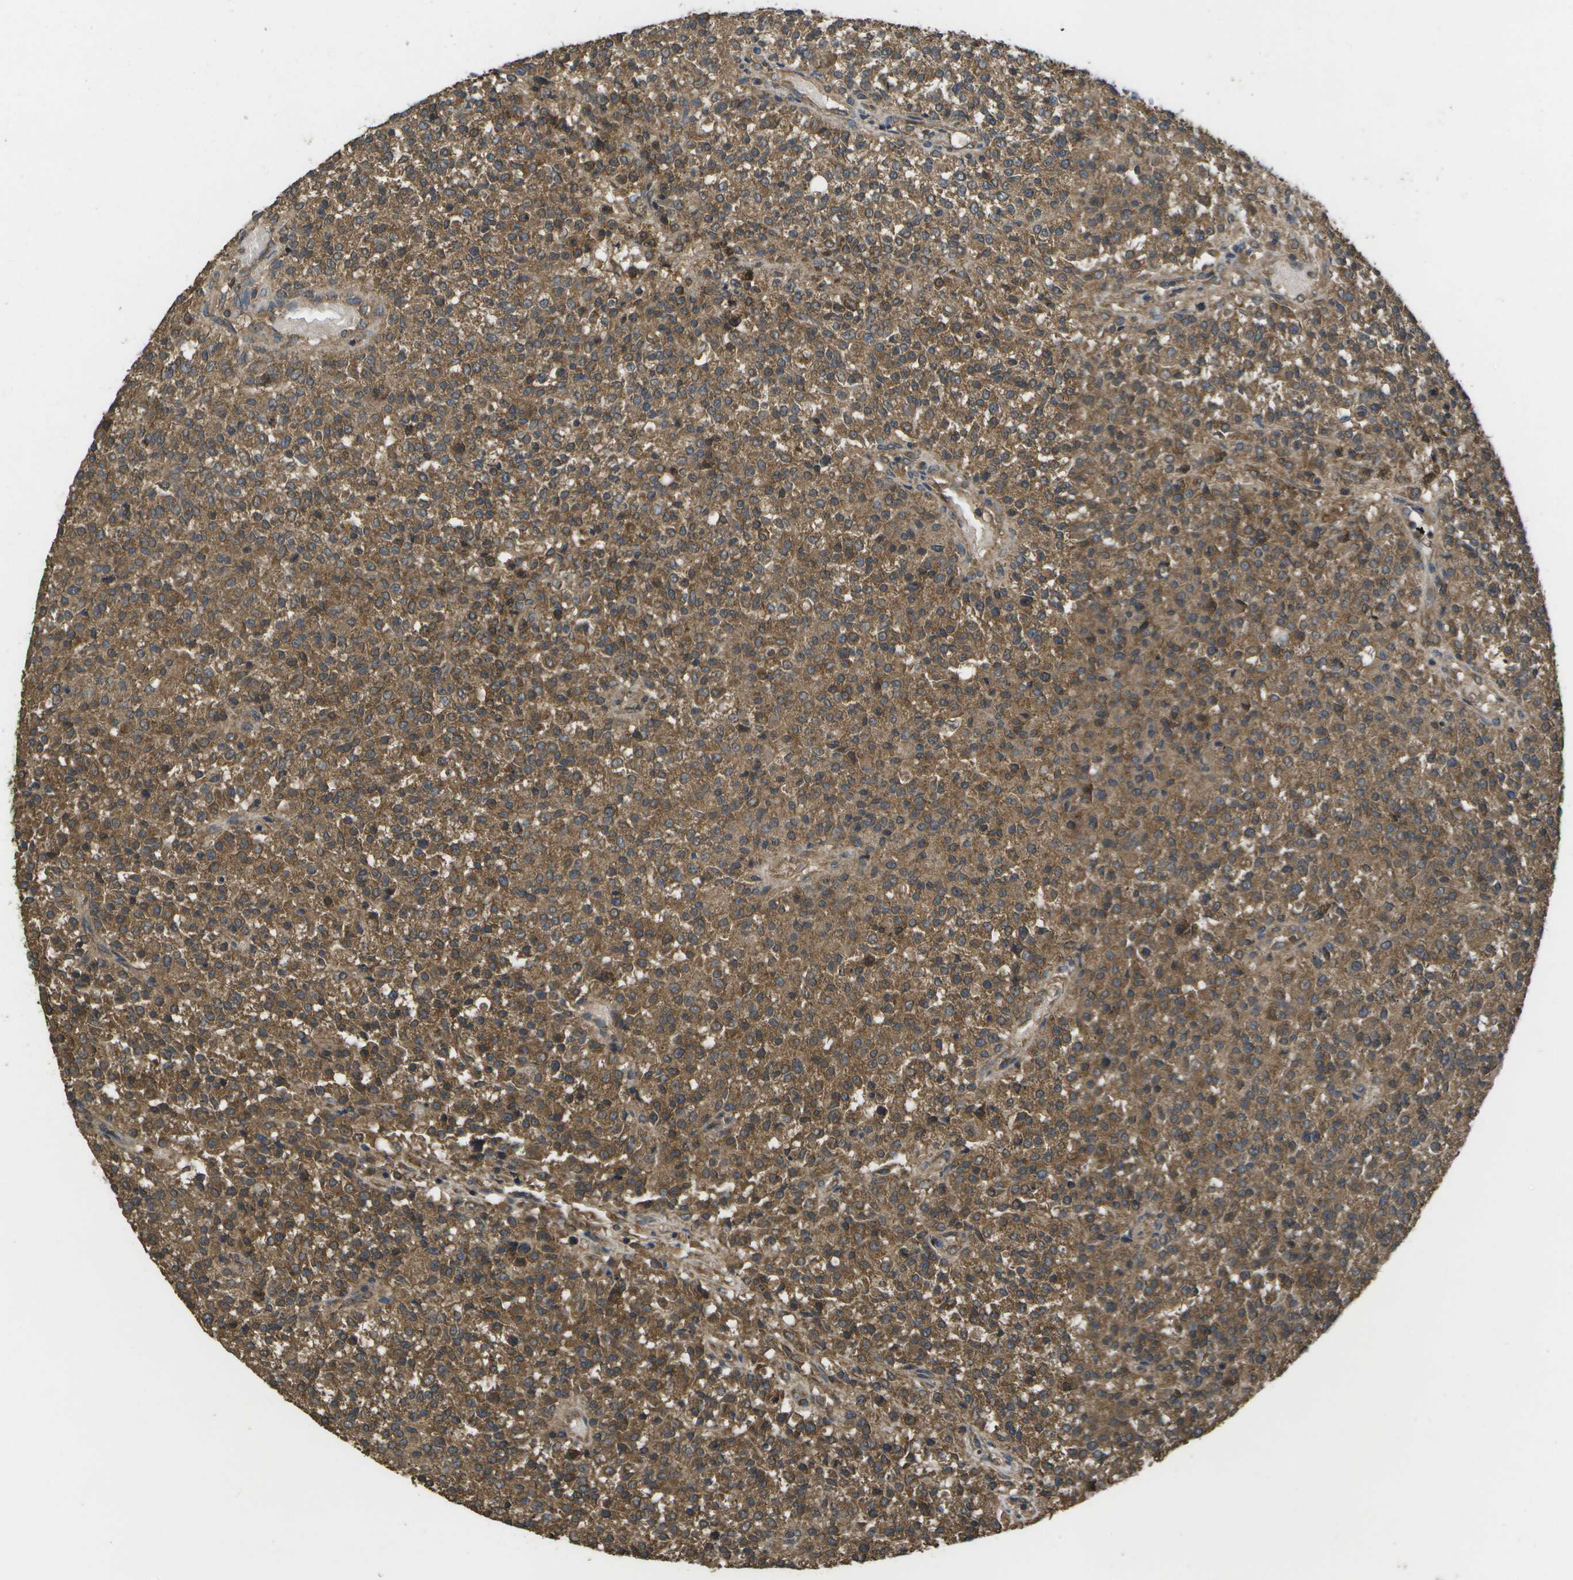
{"staining": {"intensity": "moderate", "quantity": ">75%", "location": "cytoplasmic/membranous"}, "tissue": "testis cancer", "cell_type": "Tumor cells", "image_type": "cancer", "snomed": [{"axis": "morphology", "description": "Seminoma, NOS"}, {"axis": "topography", "description": "Testis"}], "caption": "Human seminoma (testis) stained with a protein marker exhibits moderate staining in tumor cells.", "gene": "SACS", "patient": {"sex": "male", "age": 59}}